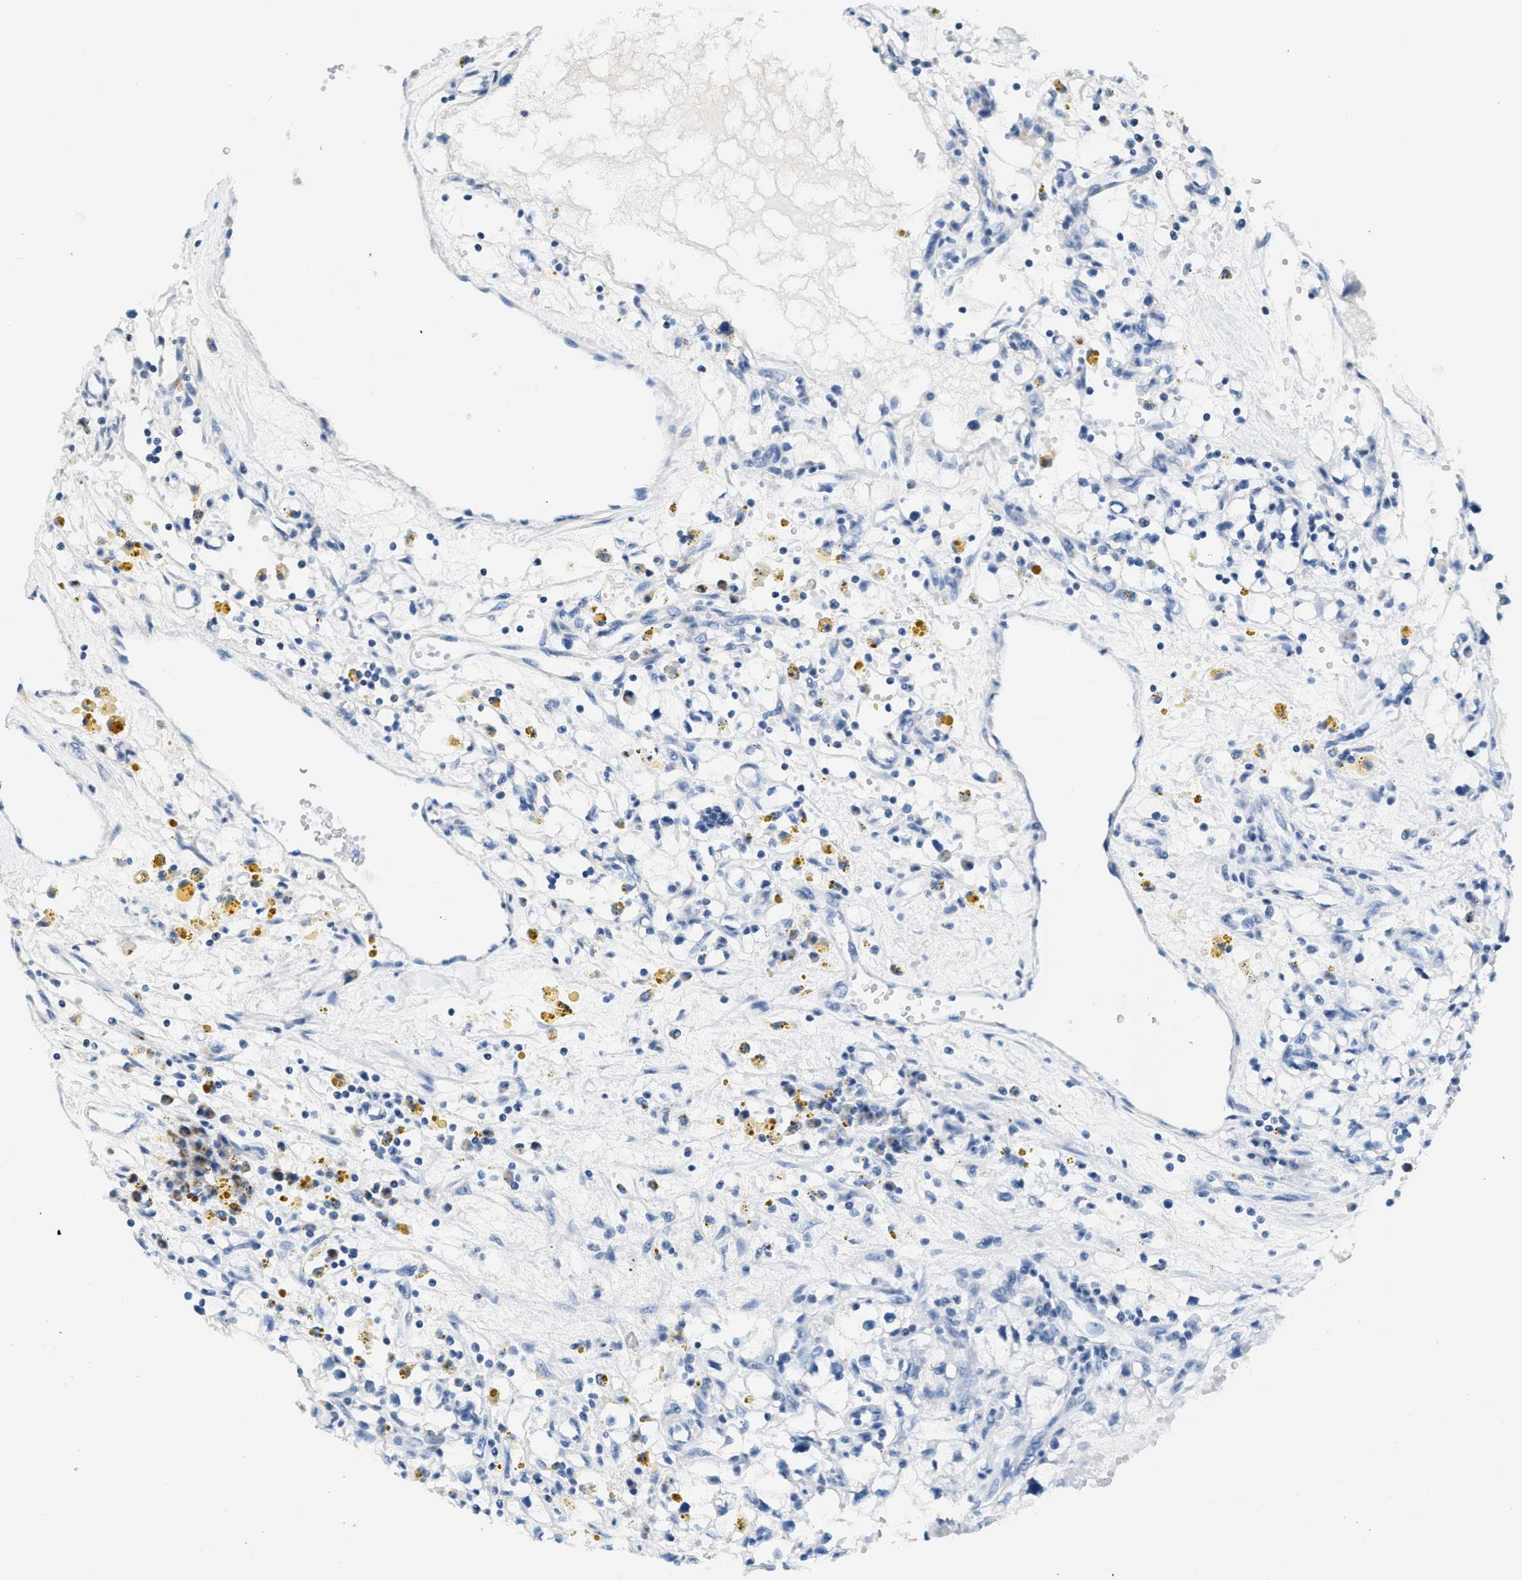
{"staining": {"intensity": "negative", "quantity": "none", "location": "none"}, "tissue": "renal cancer", "cell_type": "Tumor cells", "image_type": "cancer", "snomed": [{"axis": "morphology", "description": "Adenocarcinoma, NOS"}, {"axis": "topography", "description": "Kidney"}], "caption": "This image is of renal adenocarcinoma stained with immunohistochemistry to label a protein in brown with the nuclei are counter-stained blue. There is no positivity in tumor cells.", "gene": "CA4", "patient": {"sex": "male", "age": 56}}